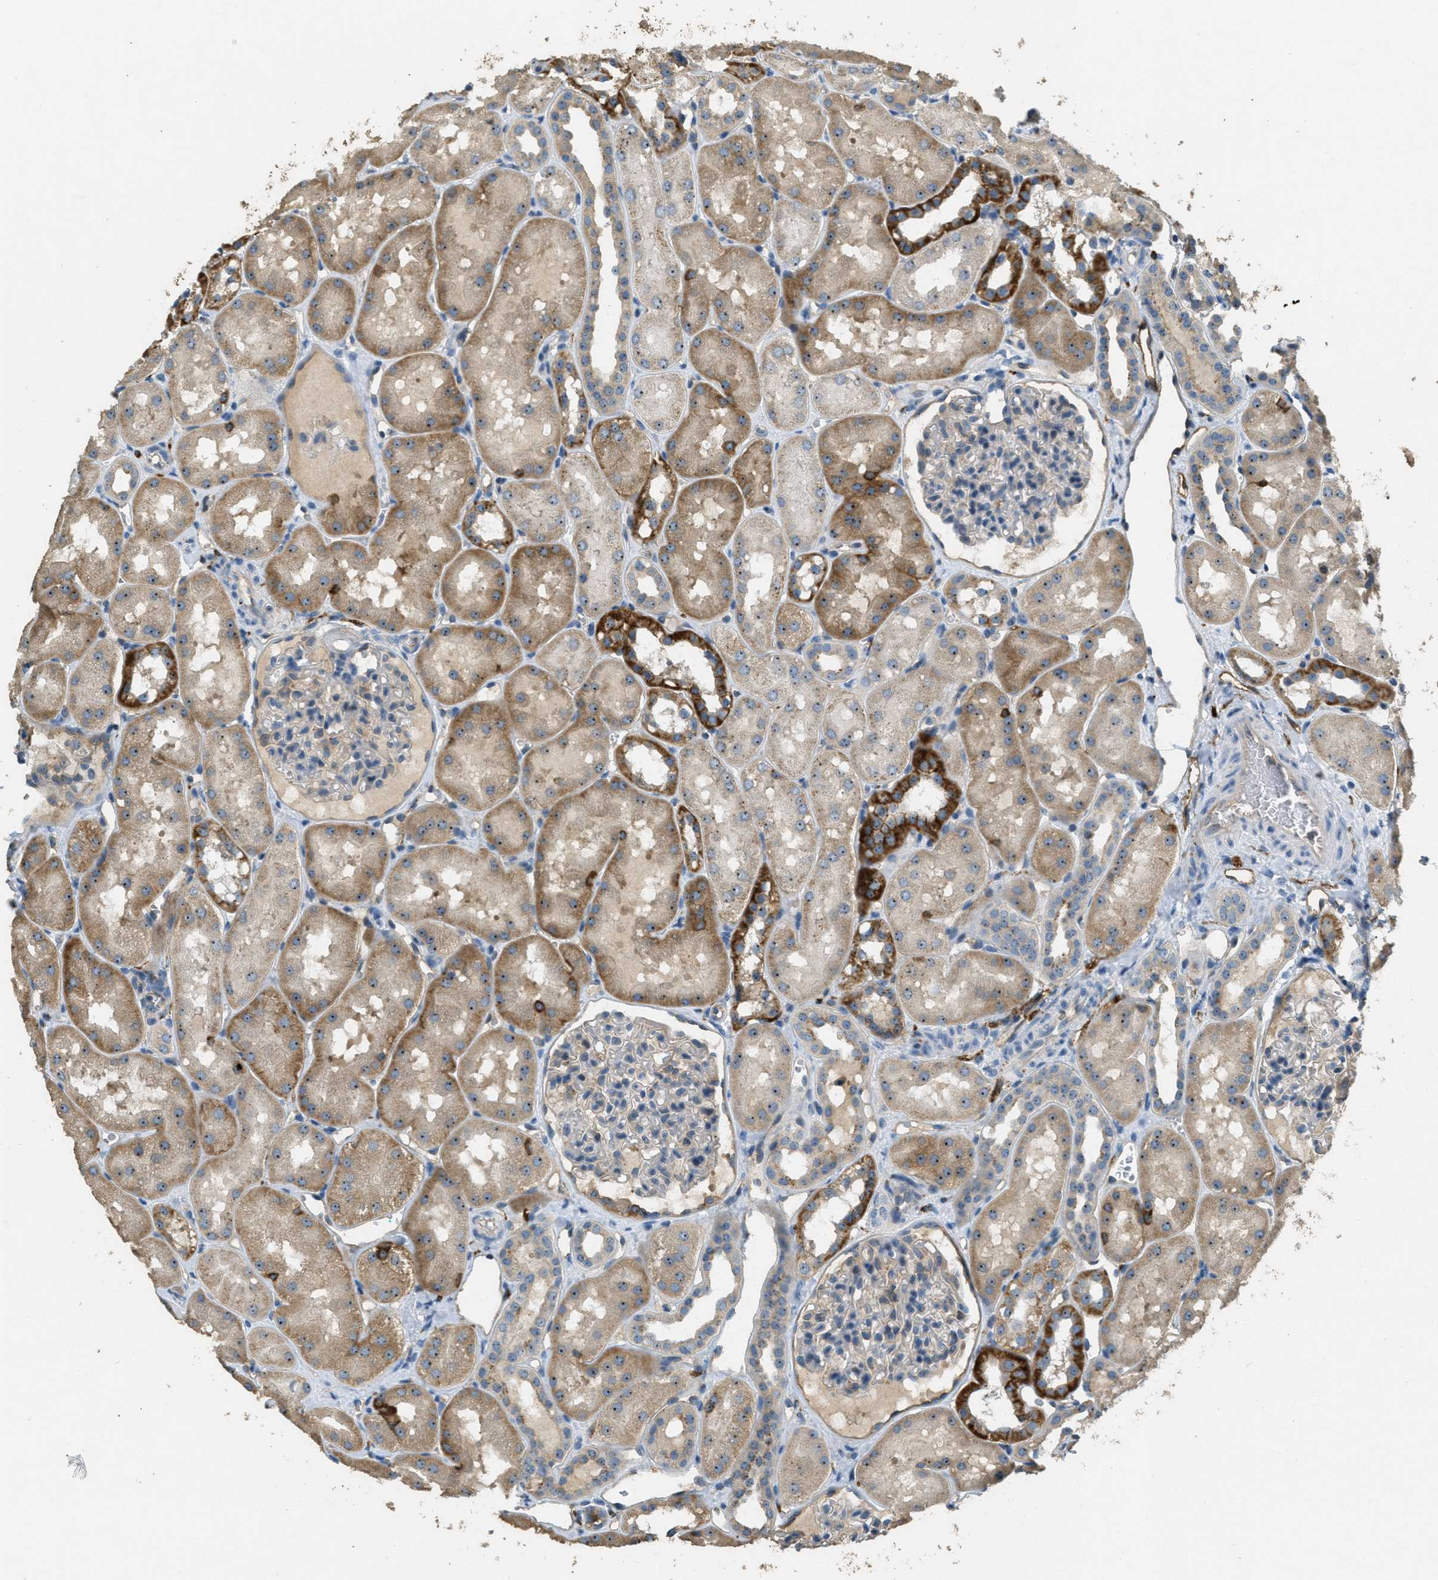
{"staining": {"intensity": "weak", "quantity": "<25%", "location": "cytoplasmic/membranous"}, "tissue": "kidney", "cell_type": "Cells in glomeruli", "image_type": "normal", "snomed": [{"axis": "morphology", "description": "Normal tissue, NOS"}, {"axis": "topography", "description": "Kidney"}, {"axis": "topography", "description": "Urinary bladder"}], "caption": "Micrograph shows no protein expression in cells in glomeruli of normal kidney.", "gene": "OSMR", "patient": {"sex": "male", "age": 16}}